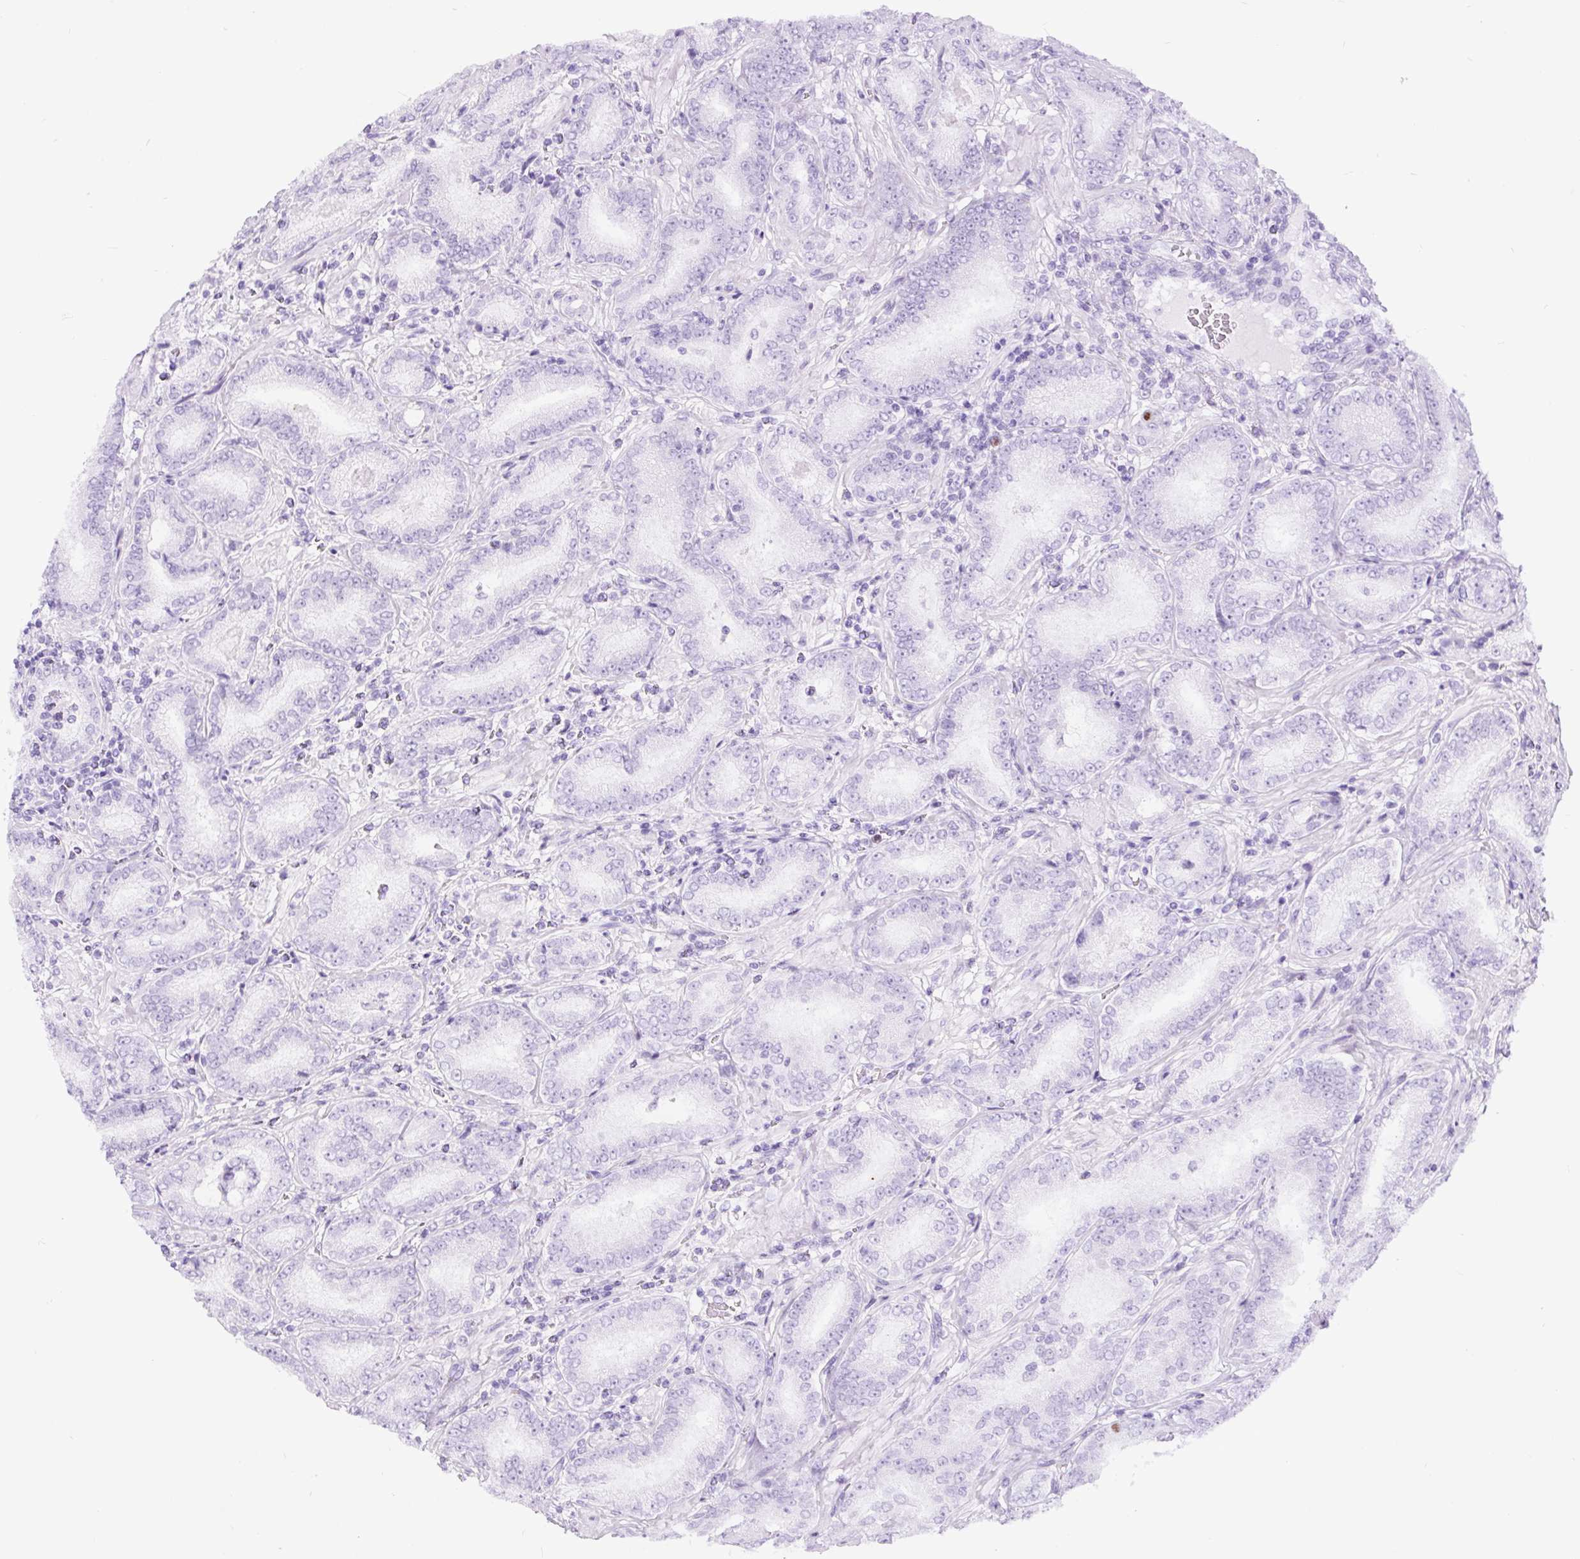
{"staining": {"intensity": "negative", "quantity": "none", "location": "none"}, "tissue": "prostate cancer", "cell_type": "Tumor cells", "image_type": "cancer", "snomed": [{"axis": "morphology", "description": "Adenocarcinoma, High grade"}, {"axis": "topography", "description": "Prostate"}], "caption": "A histopathology image of prostate cancer stained for a protein shows no brown staining in tumor cells.", "gene": "RACGAP1", "patient": {"sex": "male", "age": 72}}